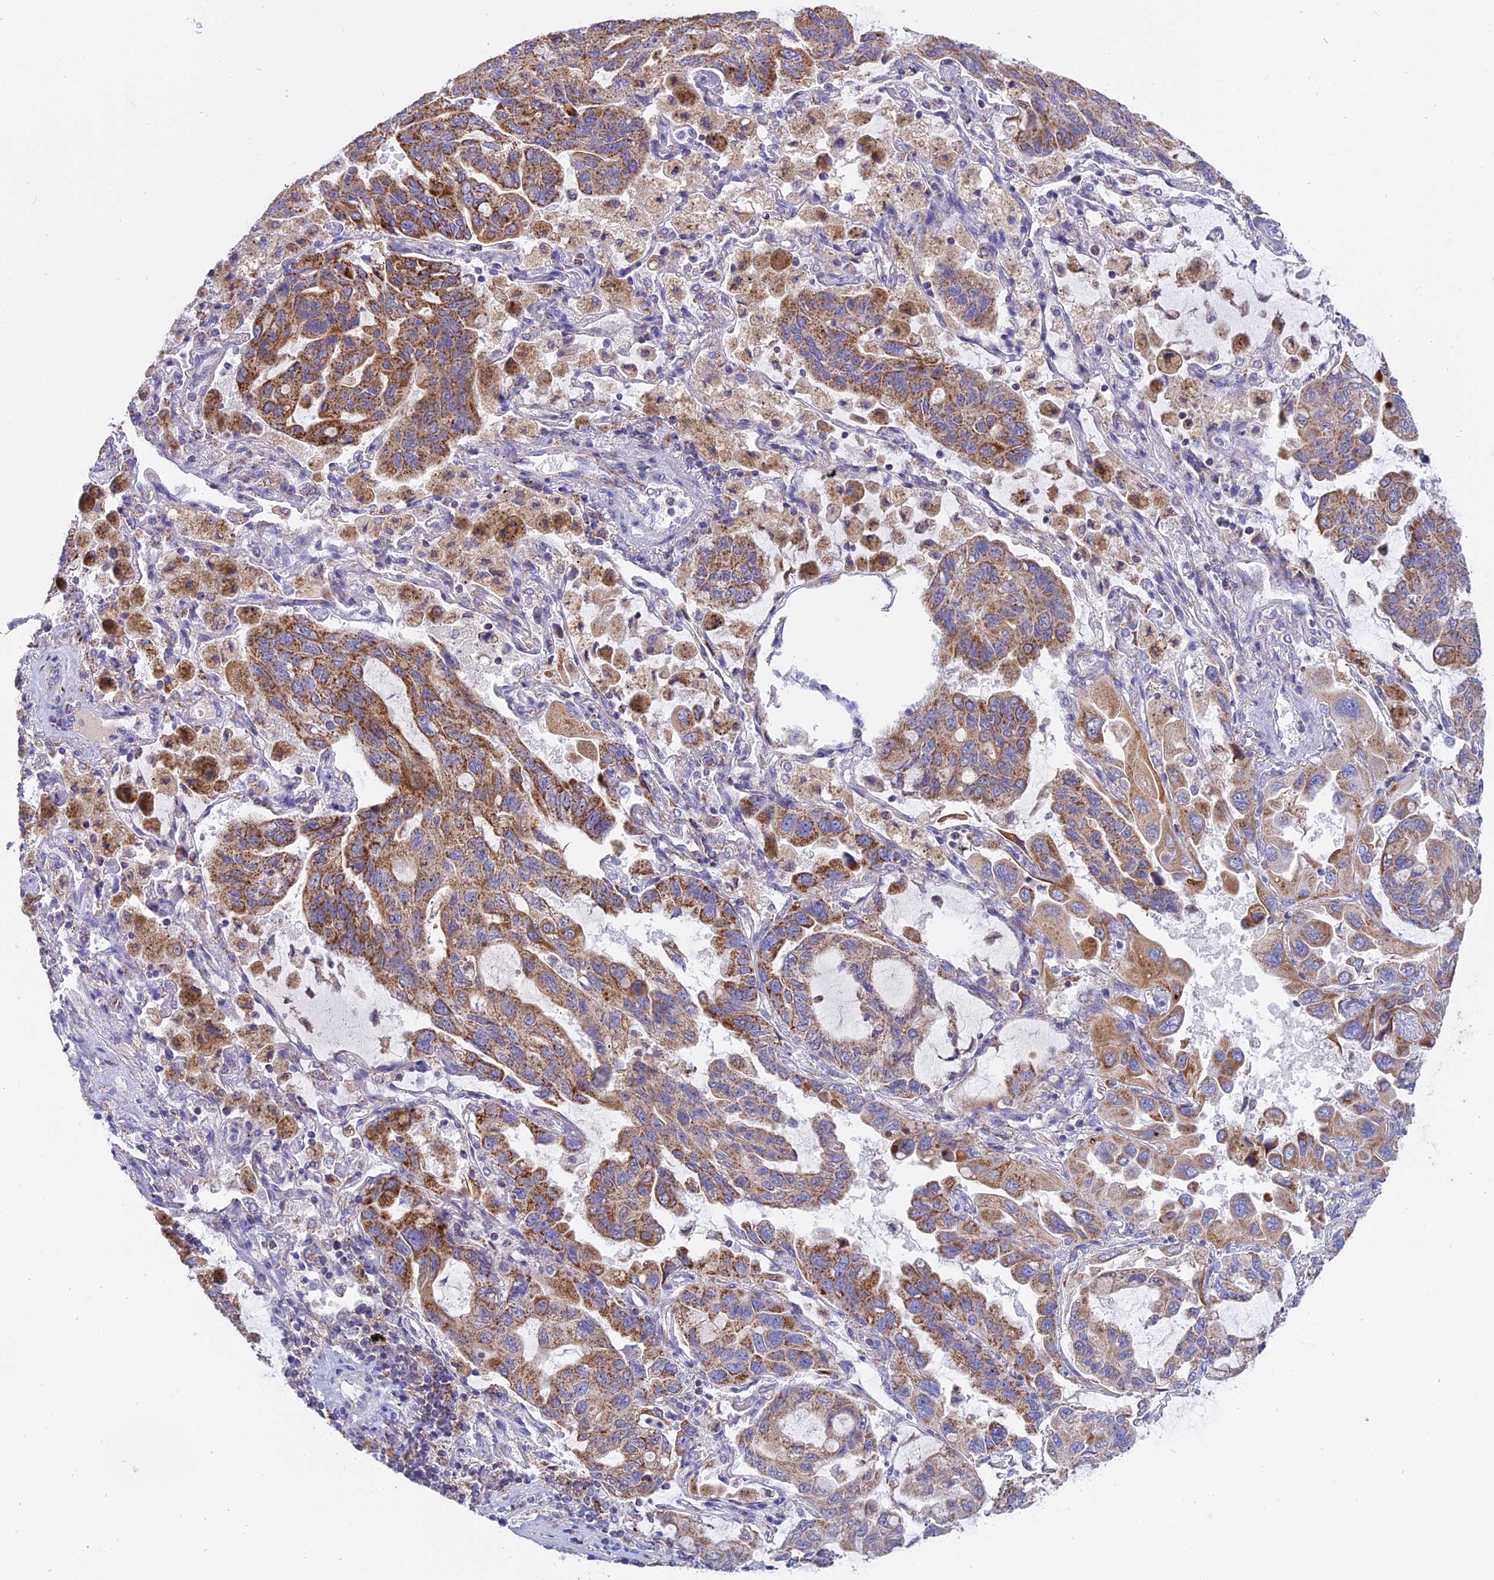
{"staining": {"intensity": "moderate", "quantity": ">75%", "location": "cytoplasmic/membranous"}, "tissue": "lung cancer", "cell_type": "Tumor cells", "image_type": "cancer", "snomed": [{"axis": "morphology", "description": "Adenocarcinoma, NOS"}, {"axis": "topography", "description": "Lung"}], "caption": "About >75% of tumor cells in human lung cancer exhibit moderate cytoplasmic/membranous protein expression as visualized by brown immunohistochemical staining.", "gene": "MRPS34", "patient": {"sex": "male", "age": 64}}